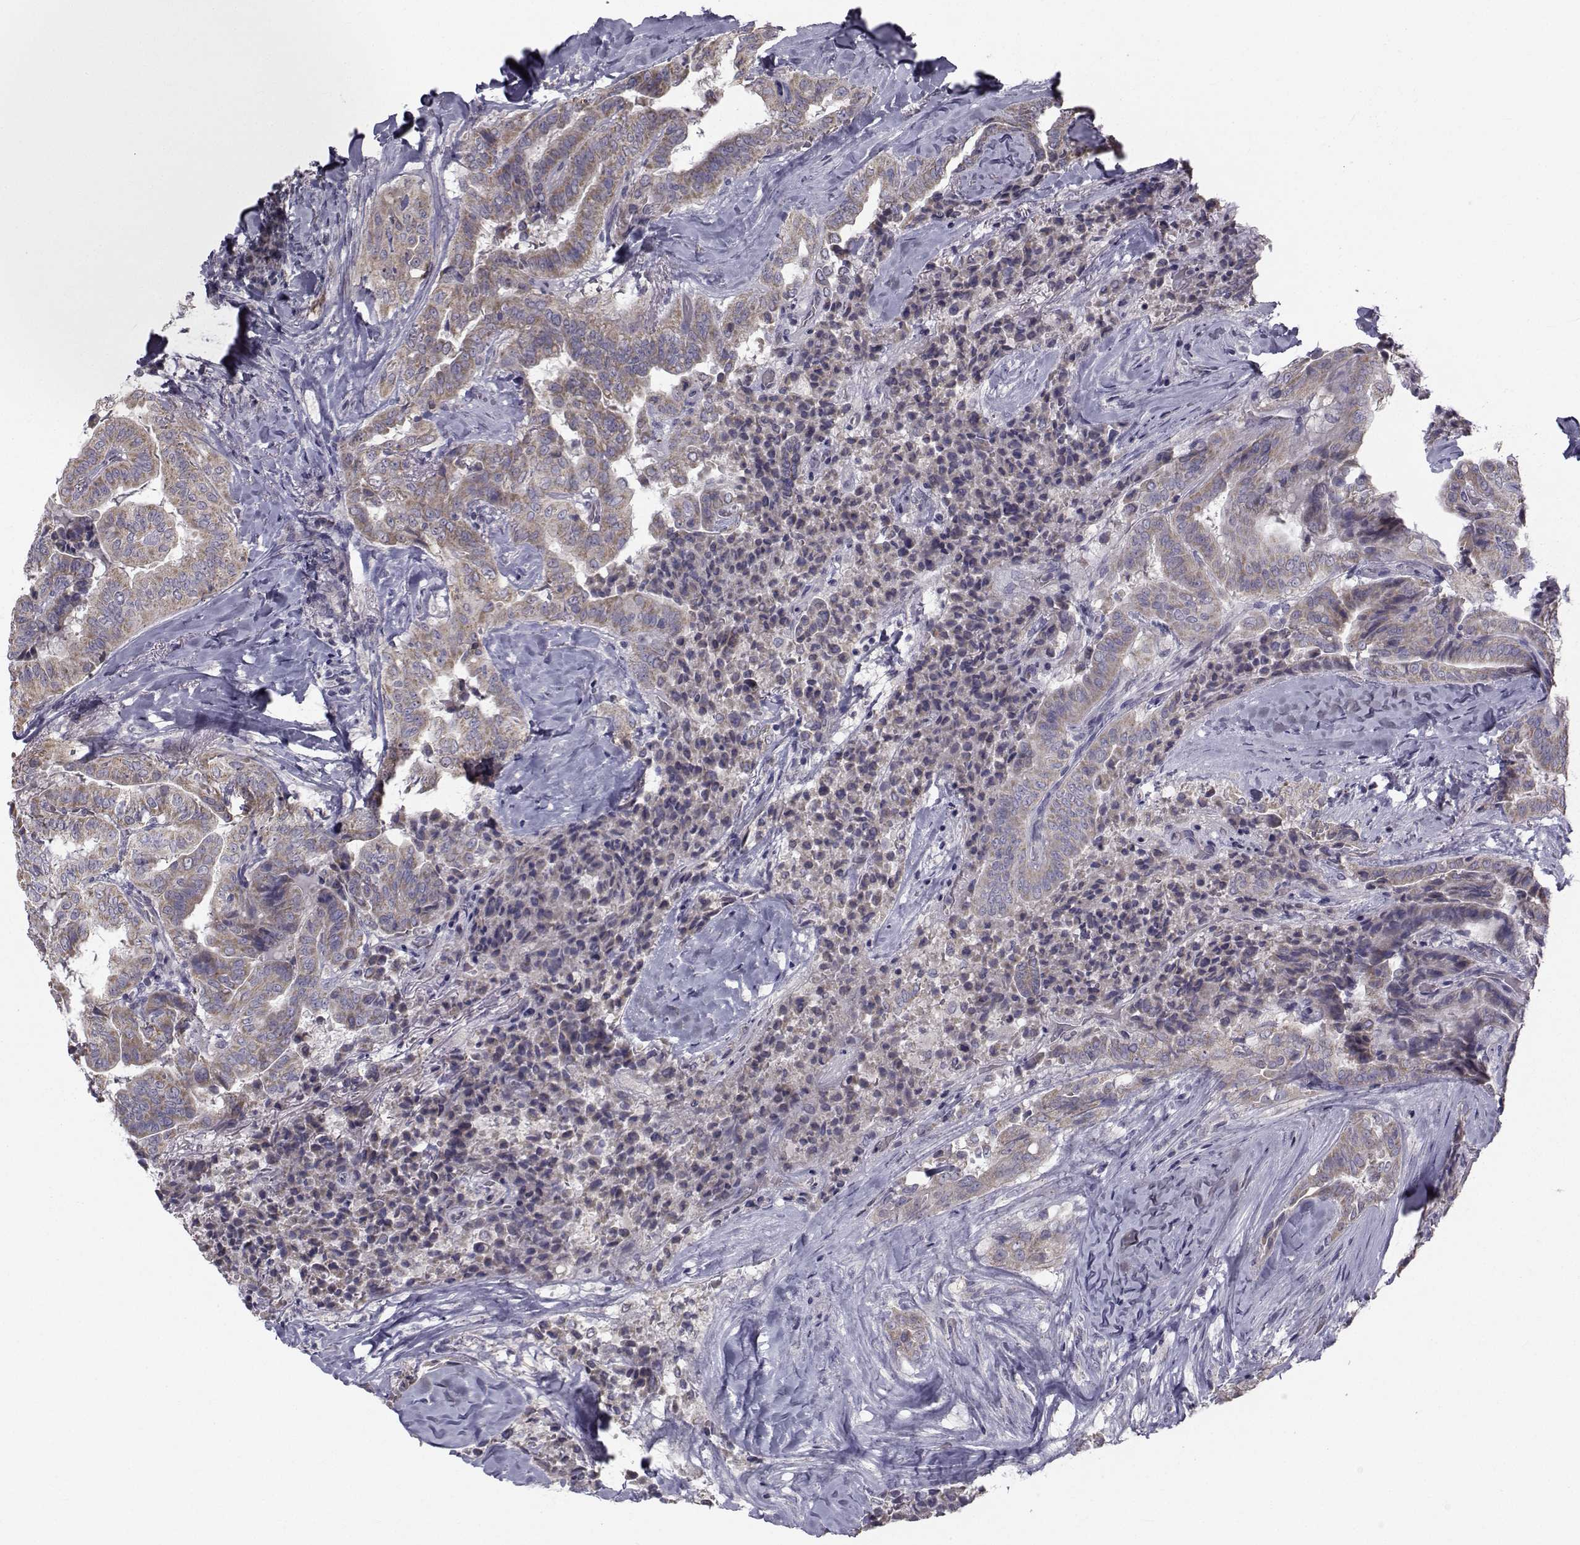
{"staining": {"intensity": "weak", "quantity": ">75%", "location": "cytoplasmic/membranous"}, "tissue": "thyroid cancer", "cell_type": "Tumor cells", "image_type": "cancer", "snomed": [{"axis": "morphology", "description": "Papillary adenocarcinoma, NOS"}, {"axis": "topography", "description": "Thyroid gland"}], "caption": "DAB (3,3'-diaminobenzidine) immunohistochemical staining of thyroid cancer exhibits weak cytoplasmic/membranous protein expression in about >75% of tumor cells.", "gene": "ANGPT1", "patient": {"sex": "female", "age": 68}}